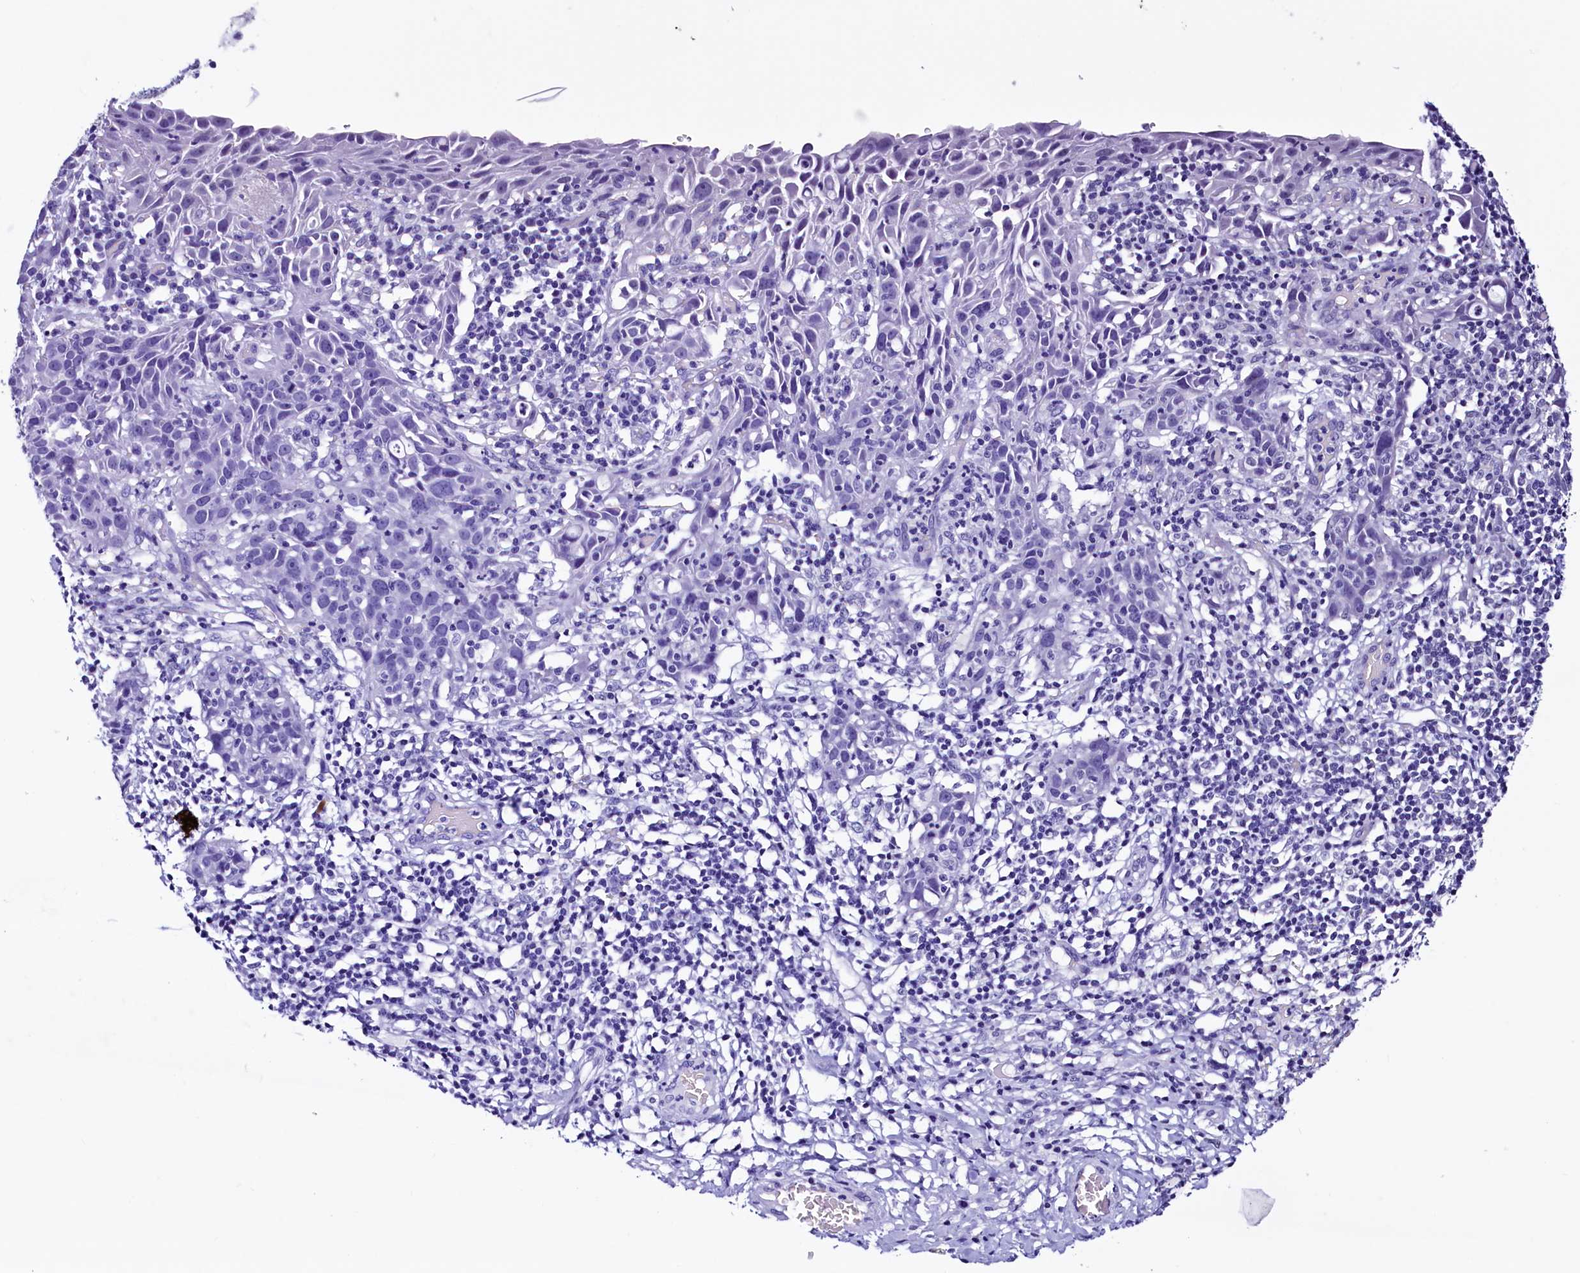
{"staining": {"intensity": "weak", "quantity": "<25%", "location": "nuclear"}, "tissue": "cervical cancer", "cell_type": "Tumor cells", "image_type": "cancer", "snomed": [{"axis": "morphology", "description": "Squamous cell carcinoma, NOS"}, {"axis": "topography", "description": "Cervix"}], "caption": "Immunohistochemical staining of human cervical cancer demonstrates no significant staining in tumor cells. Brightfield microscopy of IHC stained with DAB (3,3'-diaminobenzidine) (brown) and hematoxylin (blue), captured at high magnification.", "gene": "SFSWAP", "patient": {"sex": "female", "age": 50}}